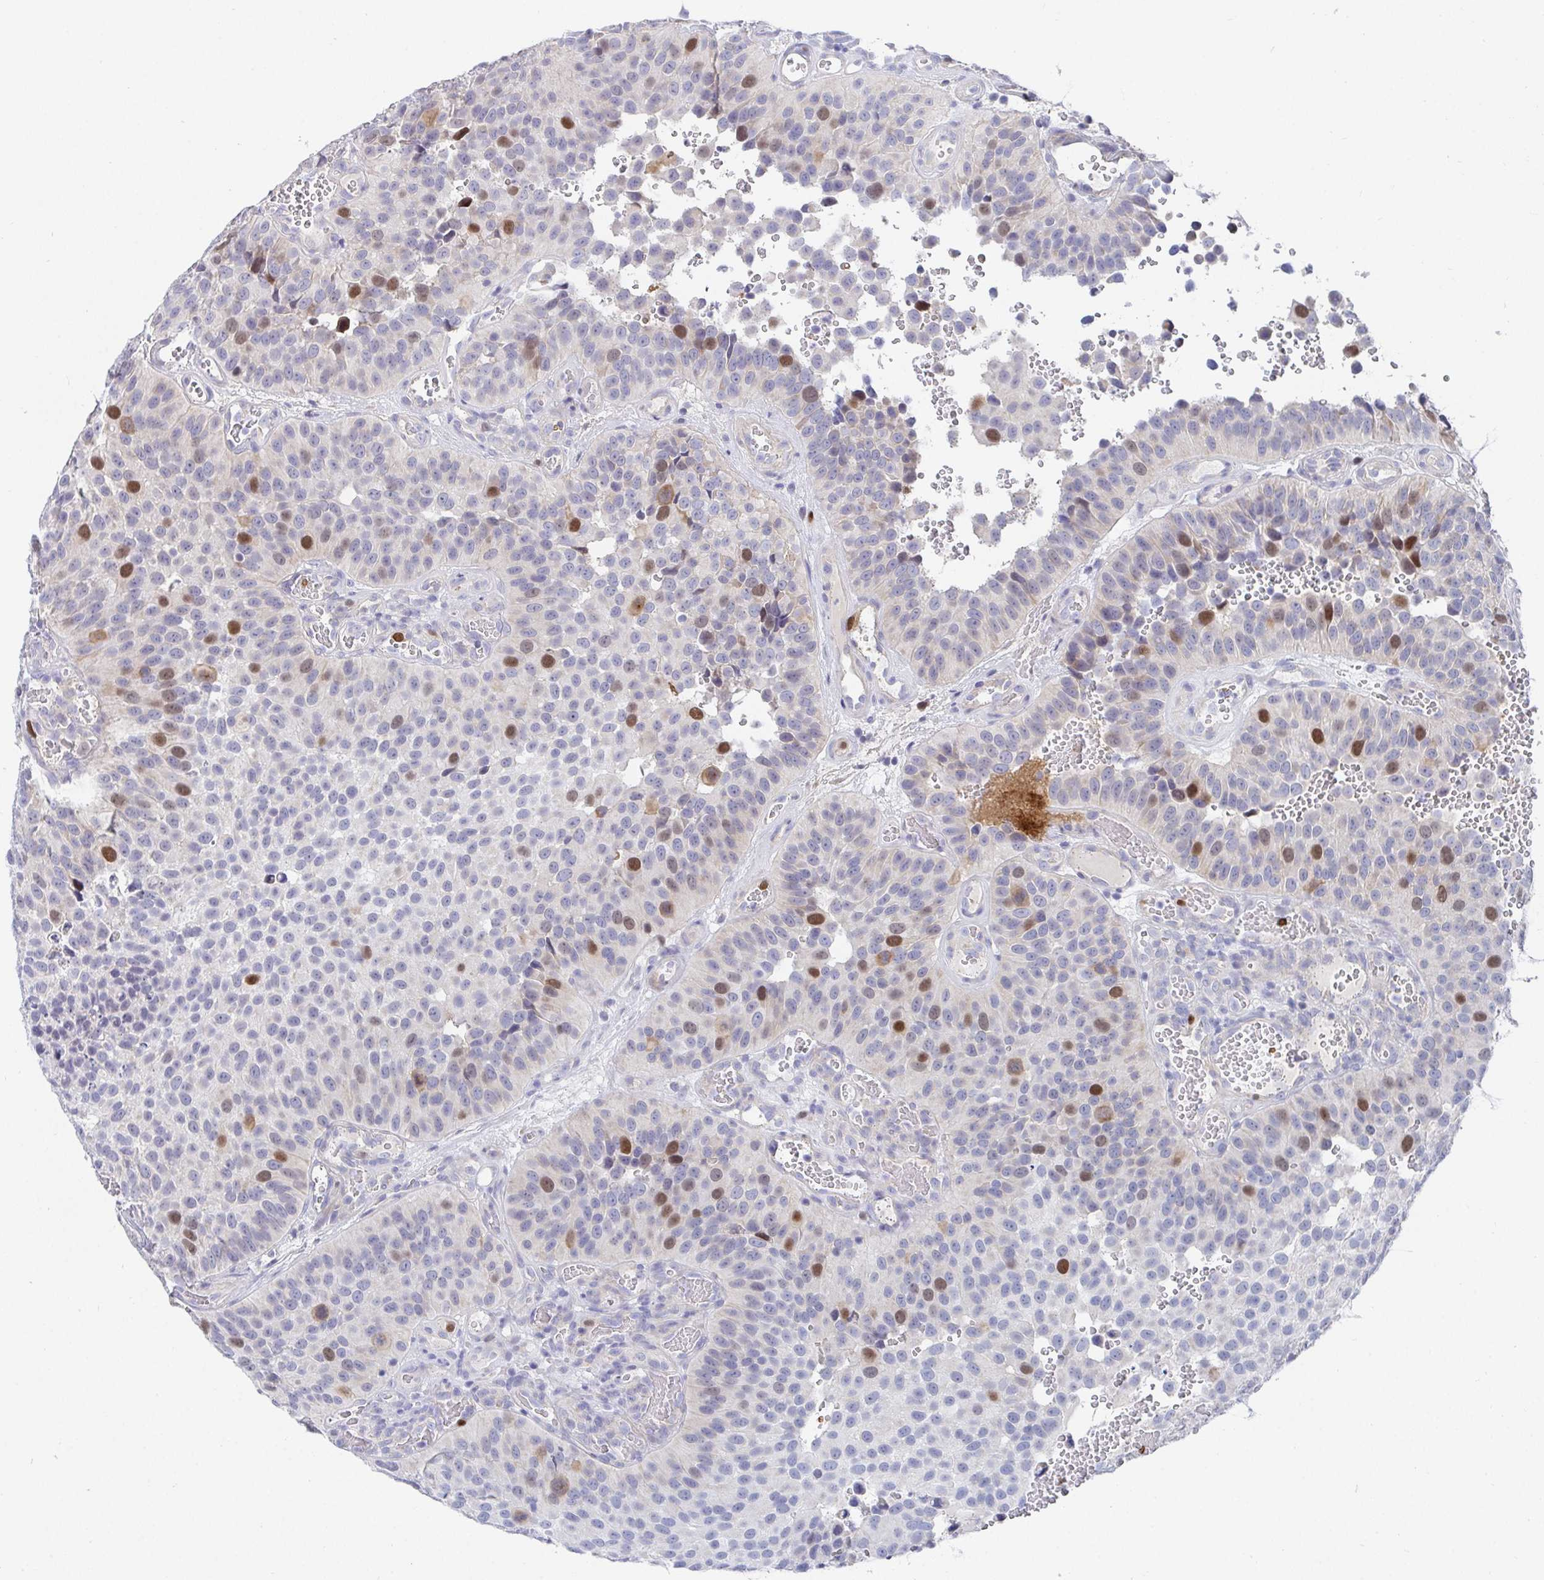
{"staining": {"intensity": "moderate", "quantity": "<25%", "location": "nuclear"}, "tissue": "urothelial cancer", "cell_type": "Tumor cells", "image_type": "cancer", "snomed": [{"axis": "morphology", "description": "Urothelial carcinoma, Low grade"}, {"axis": "topography", "description": "Urinary bladder"}], "caption": "Urothelial cancer stained with IHC demonstrates moderate nuclear expression in about <25% of tumor cells.", "gene": "ATP5F1C", "patient": {"sex": "male", "age": 76}}